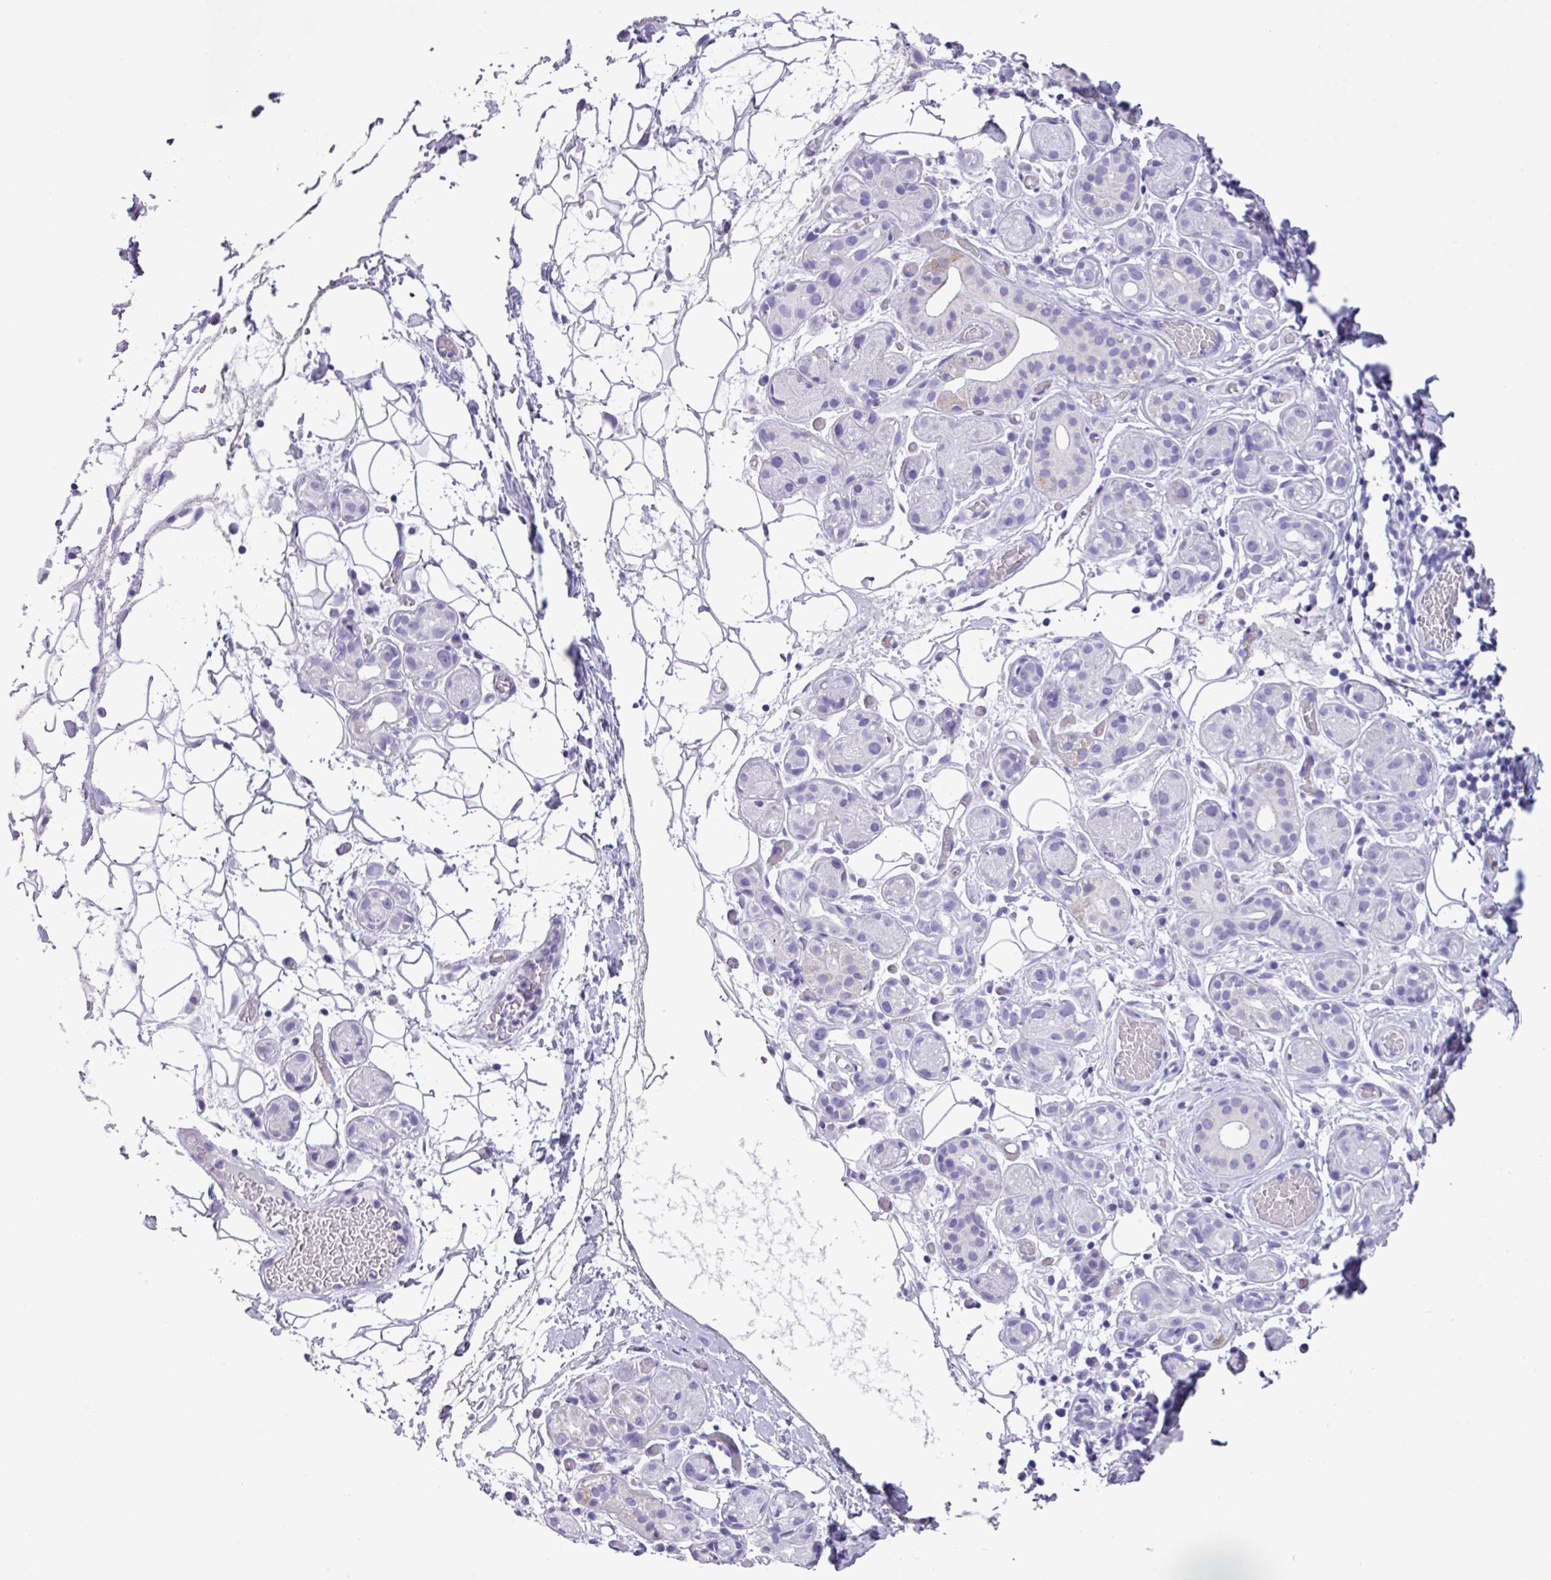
{"staining": {"intensity": "moderate", "quantity": "<25%", "location": "cytoplasmic/membranous"}, "tissue": "salivary gland", "cell_type": "Glandular cells", "image_type": "normal", "snomed": [{"axis": "morphology", "description": "Normal tissue, NOS"}, {"axis": "topography", "description": "Salivary gland"}], "caption": "Brown immunohistochemical staining in benign salivary gland shows moderate cytoplasmic/membranous positivity in about <25% of glandular cells. Using DAB (brown) and hematoxylin (blue) stains, captured at high magnification using brightfield microscopy.", "gene": "AGO3", "patient": {"sex": "male", "age": 82}}